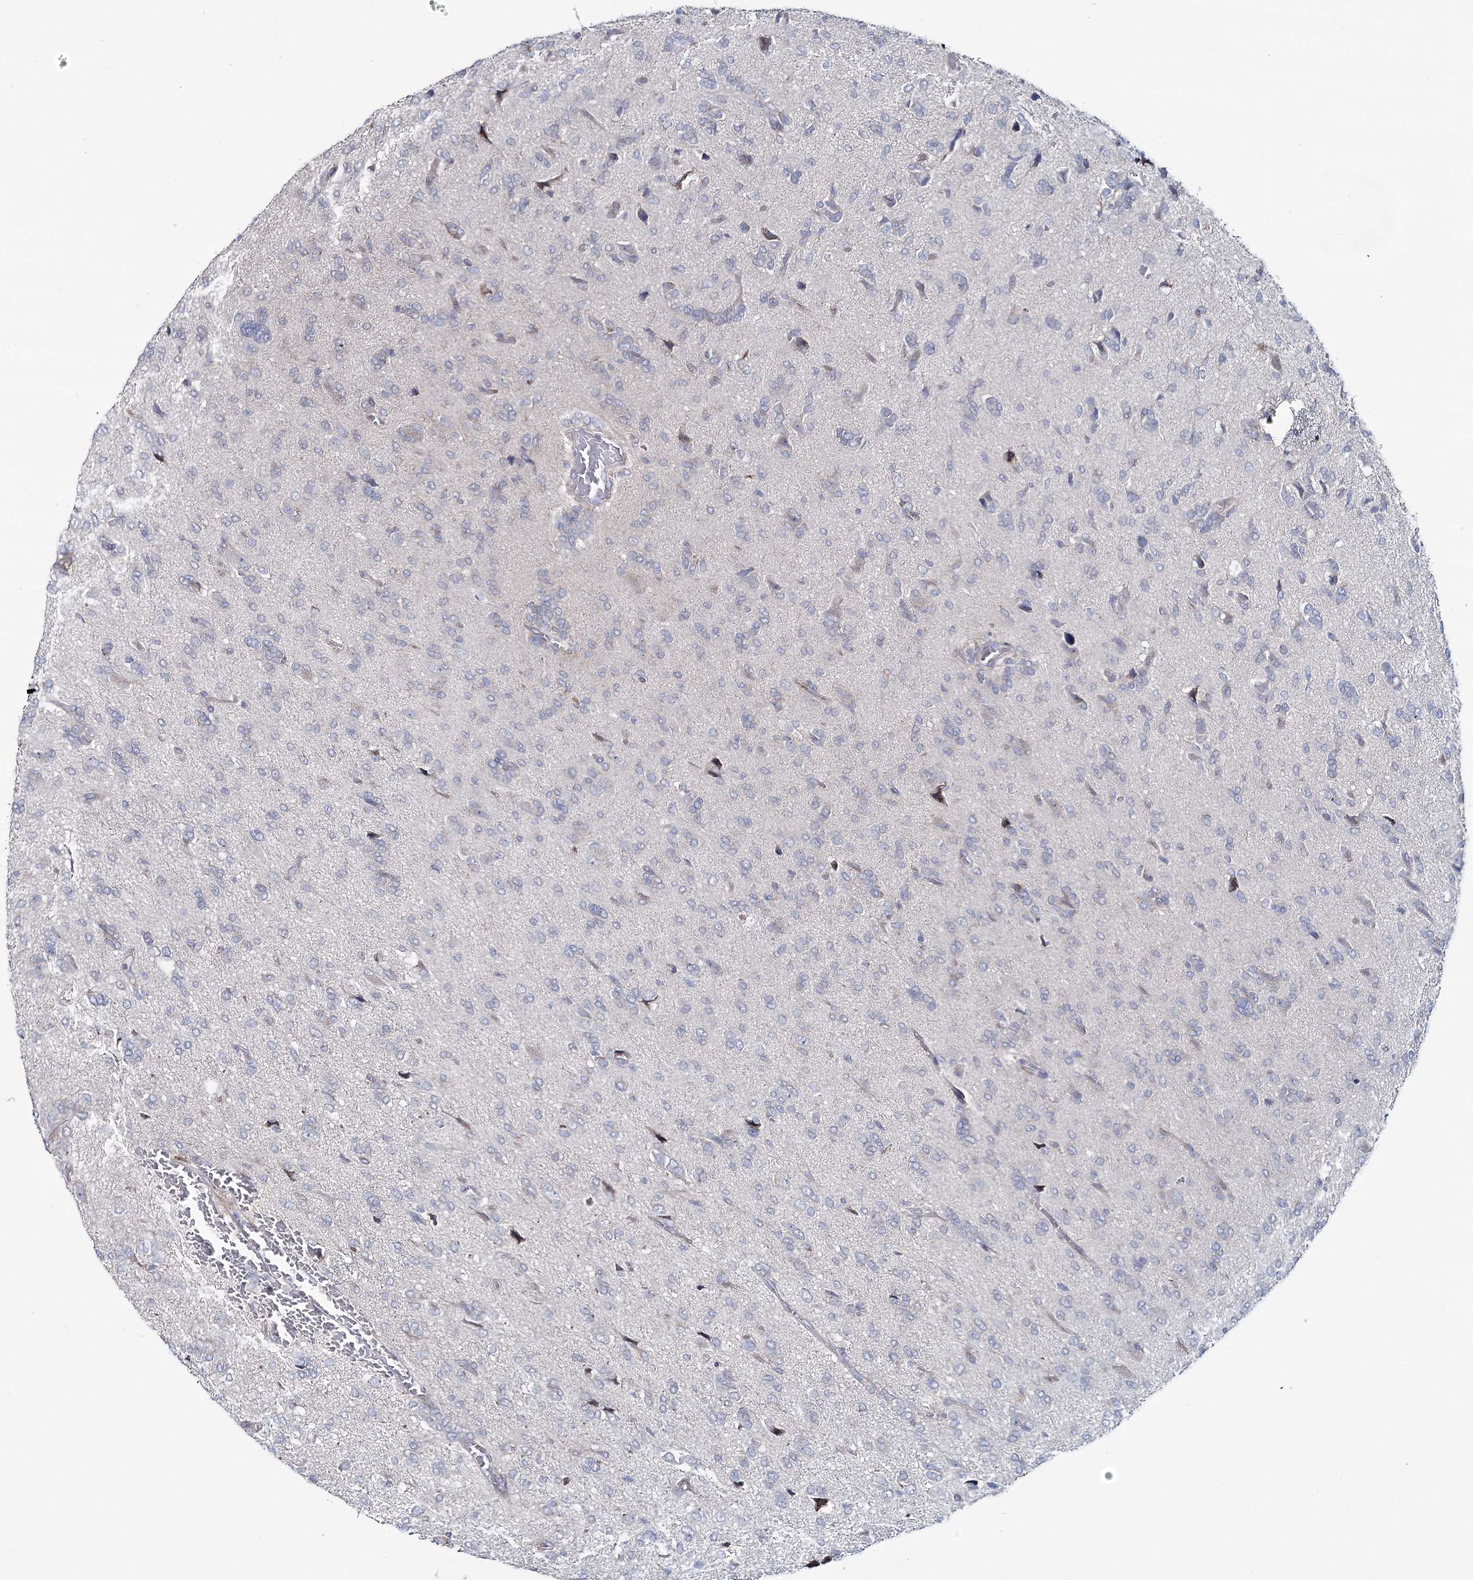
{"staining": {"intensity": "negative", "quantity": "none", "location": "none"}, "tissue": "glioma", "cell_type": "Tumor cells", "image_type": "cancer", "snomed": [{"axis": "morphology", "description": "Glioma, malignant, High grade"}, {"axis": "topography", "description": "Brain"}], "caption": "A photomicrograph of malignant glioma (high-grade) stained for a protein reveals no brown staining in tumor cells. The staining is performed using DAB brown chromogen with nuclei counter-stained in using hematoxylin.", "gene": "CPLANE1", "patient": {"sex": "female", "age": 59}}